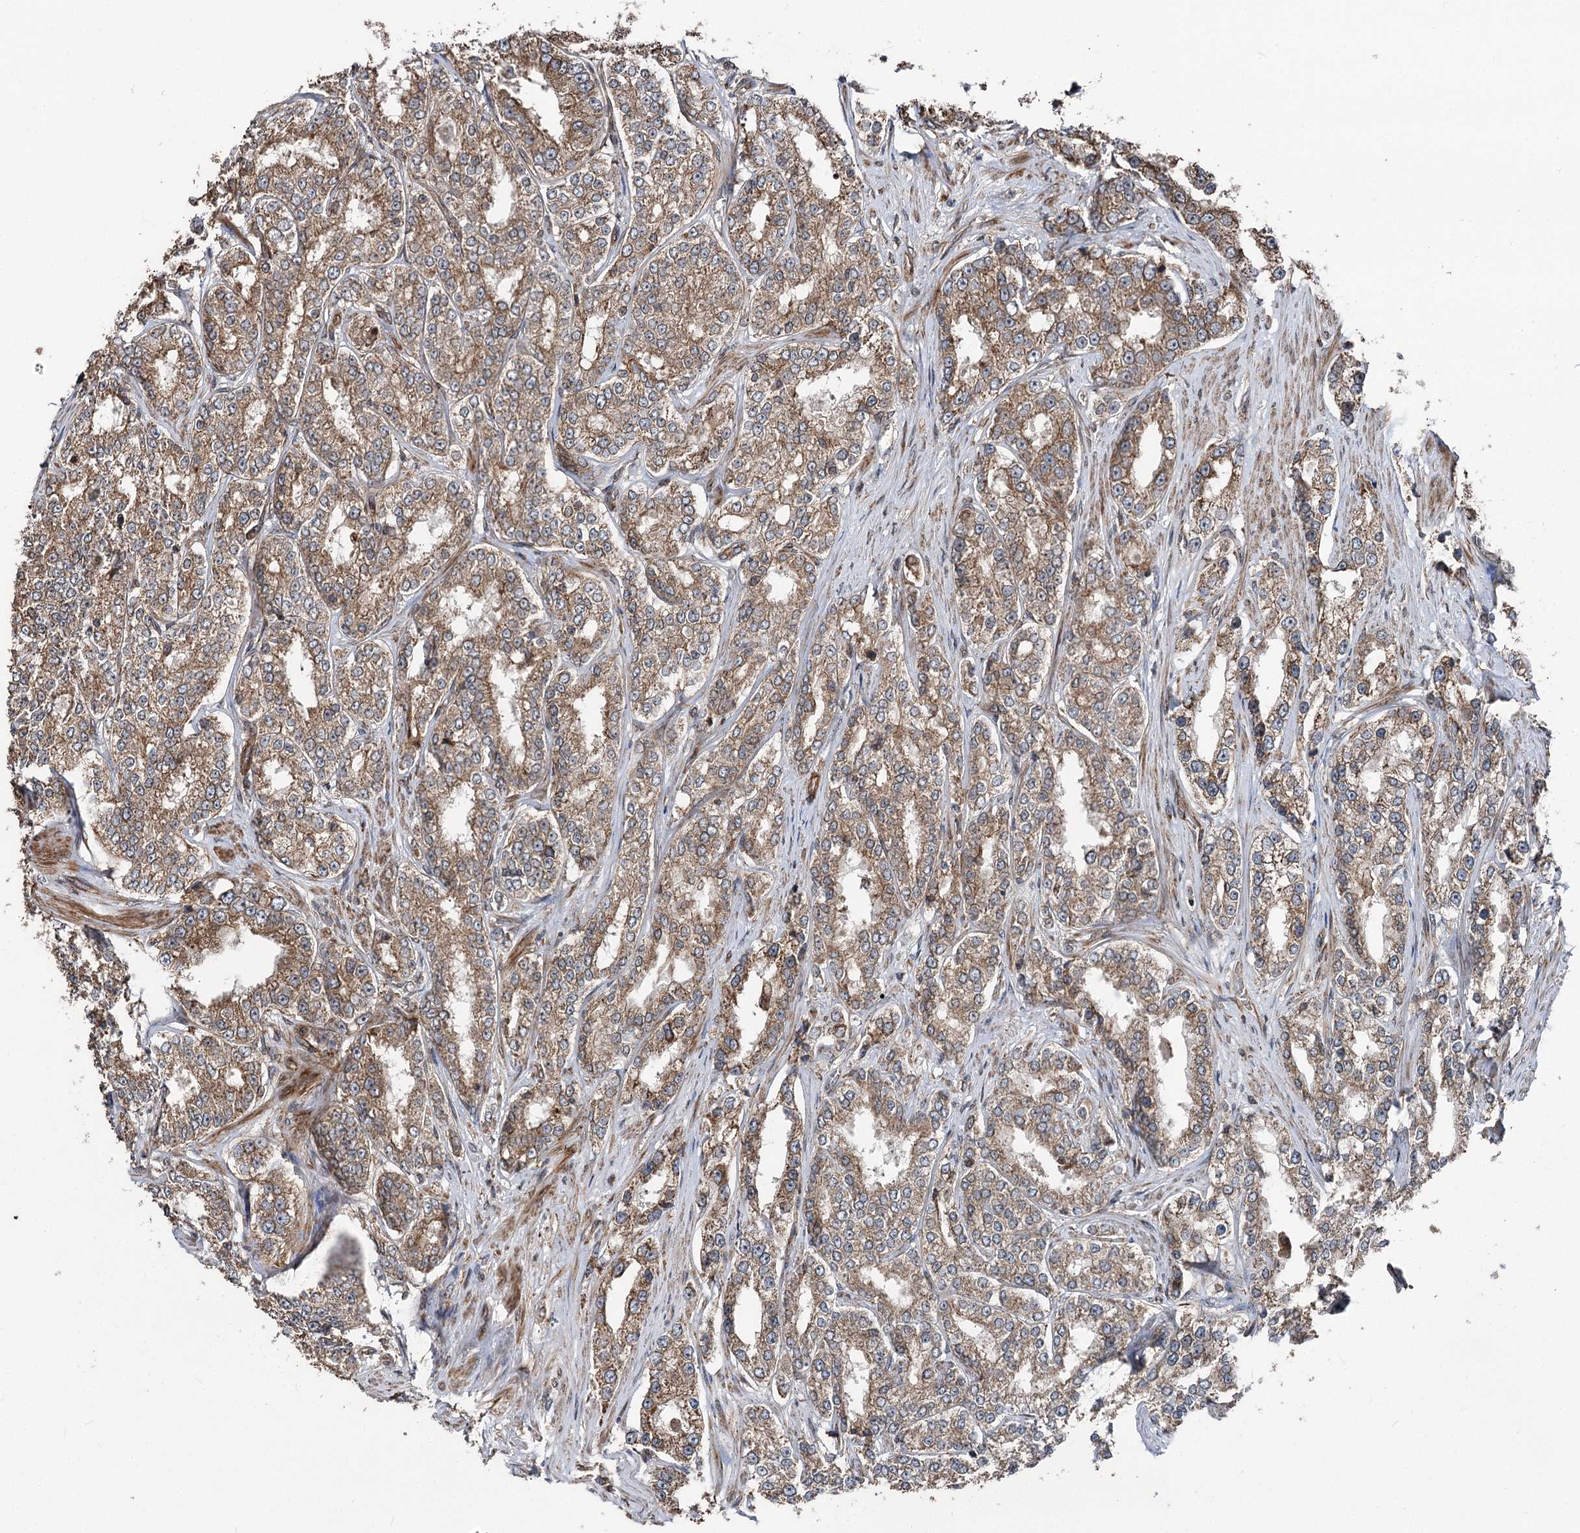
{"staining": {"intensity": "moderate", "quantity": ">75%", "location": "cytoplasmic/membranous"}, "tissue": "prostate cancer", "cell_type": "Tumor cells", "image_type": "cancer", "snomed": [{"axis": "morphology", "description": "Normal tissue, NOS"}, {"axis": "morphology", "description": "Adenocarcinoma, High grade"}, {"axis": "topography", "description": "Prostate"}], "caption": "Moderate cytoplasmic/membranous protein staining is appreciated in approximately >75% of tumor cells in prostate cancer (adenocarcinoma (high-grade)).", "gene": "ITFG2", "patient": {"sex": "male", "age": 83}}